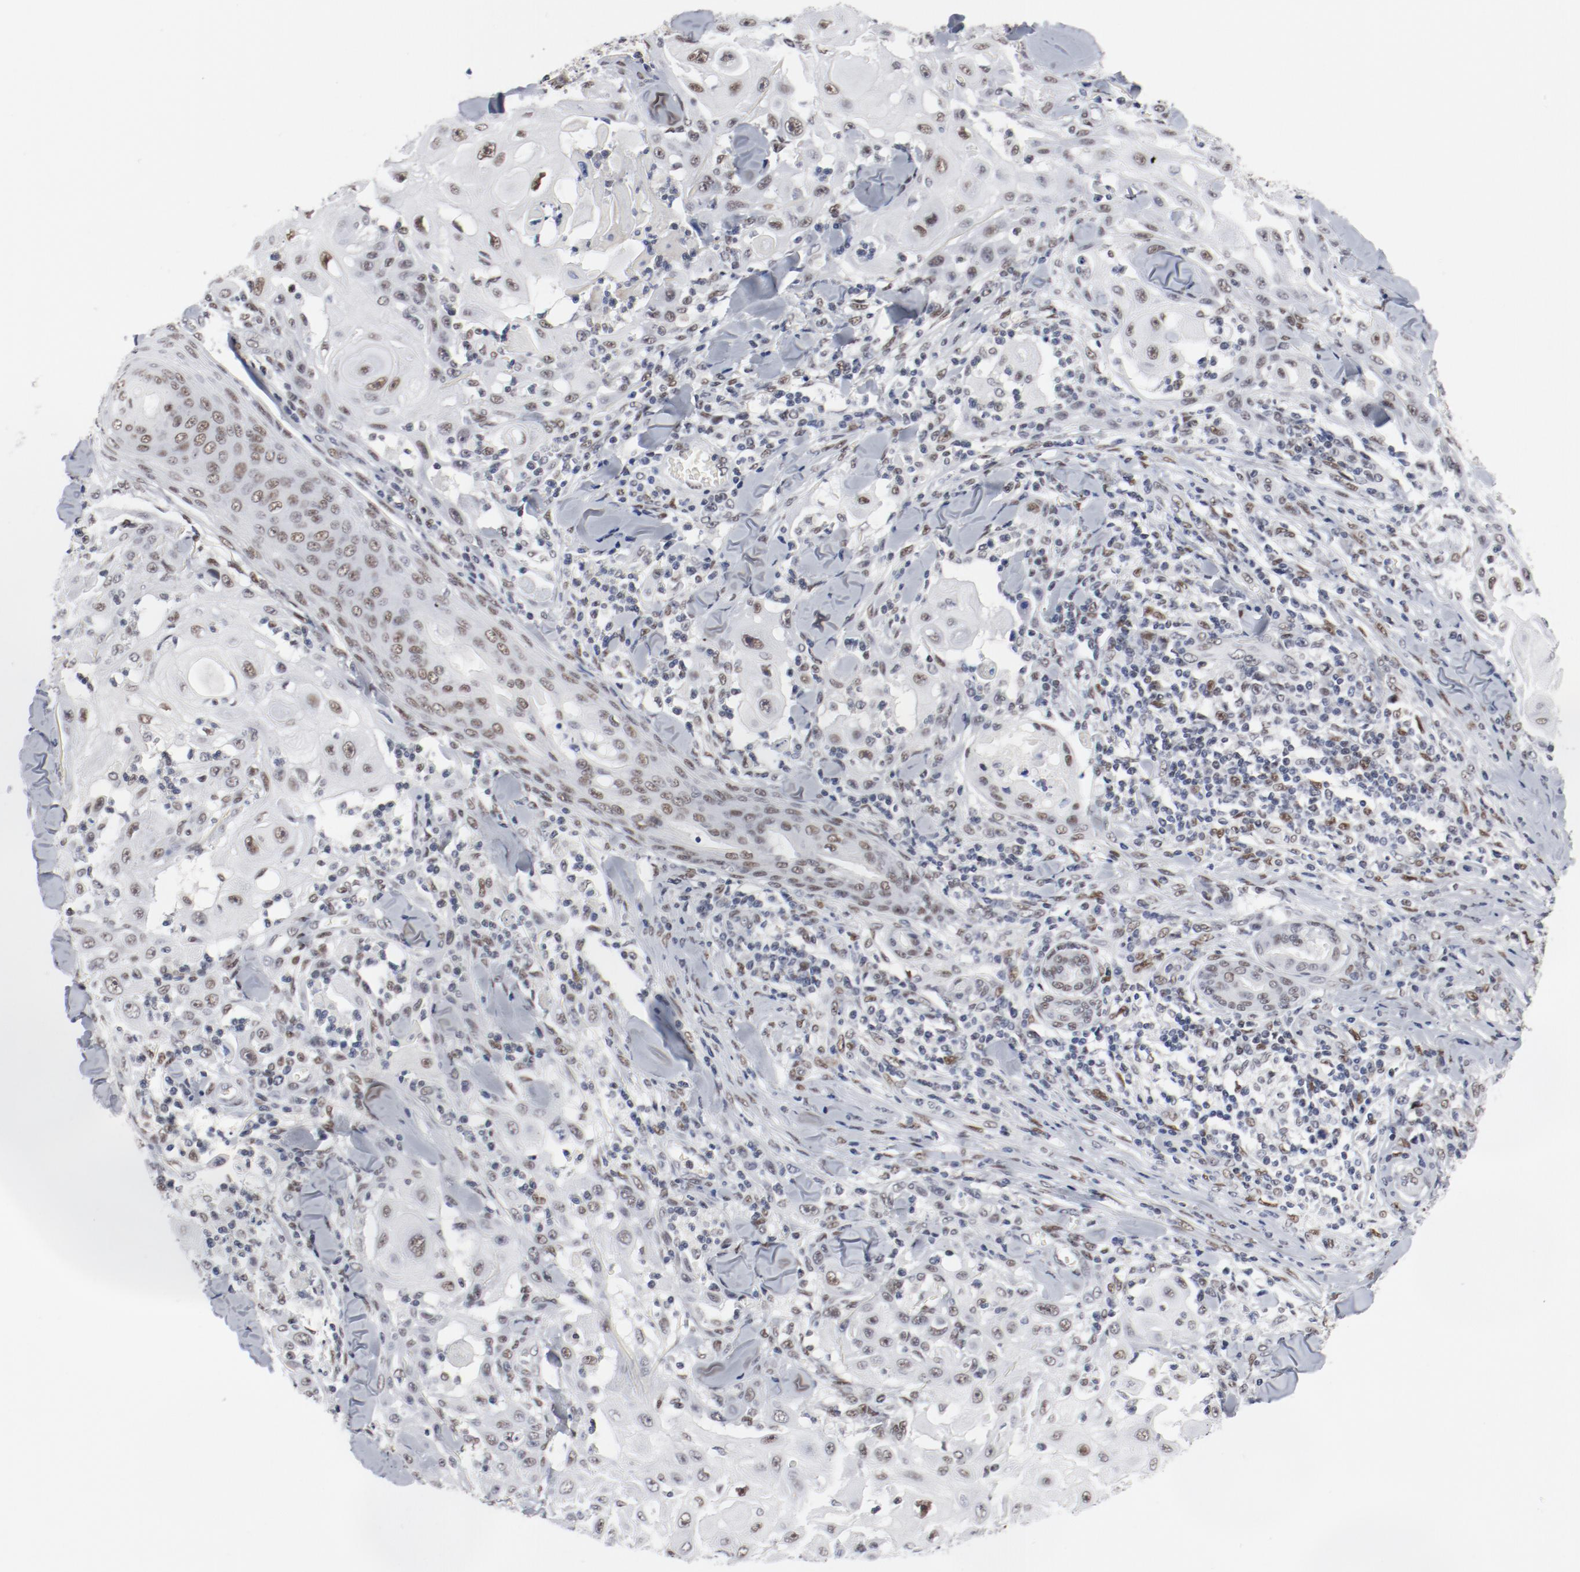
{"staining": {"intensity": "weak", "quantity": ">75%", "location": "nuclear"}, "tissue": "skin cancer", "cell_type": "Tumor cells", "image_type": "cancer", "snomed": [{"axis": "morphology", "description": "Squamous cell carcinoma, NOS"}, {"axis": "topography", "description": "Skin"}], "caption": "A histopathology image of skin cancer stained for a protein exhibits weak nuclear brown staining in tumor cells. (Stains: DAB in brown, nuclei in blue, Microscopy: brightfield microscopy at high magnification).", "gene": "ARNT", "patient": {"sex": "male", "age": 24}}